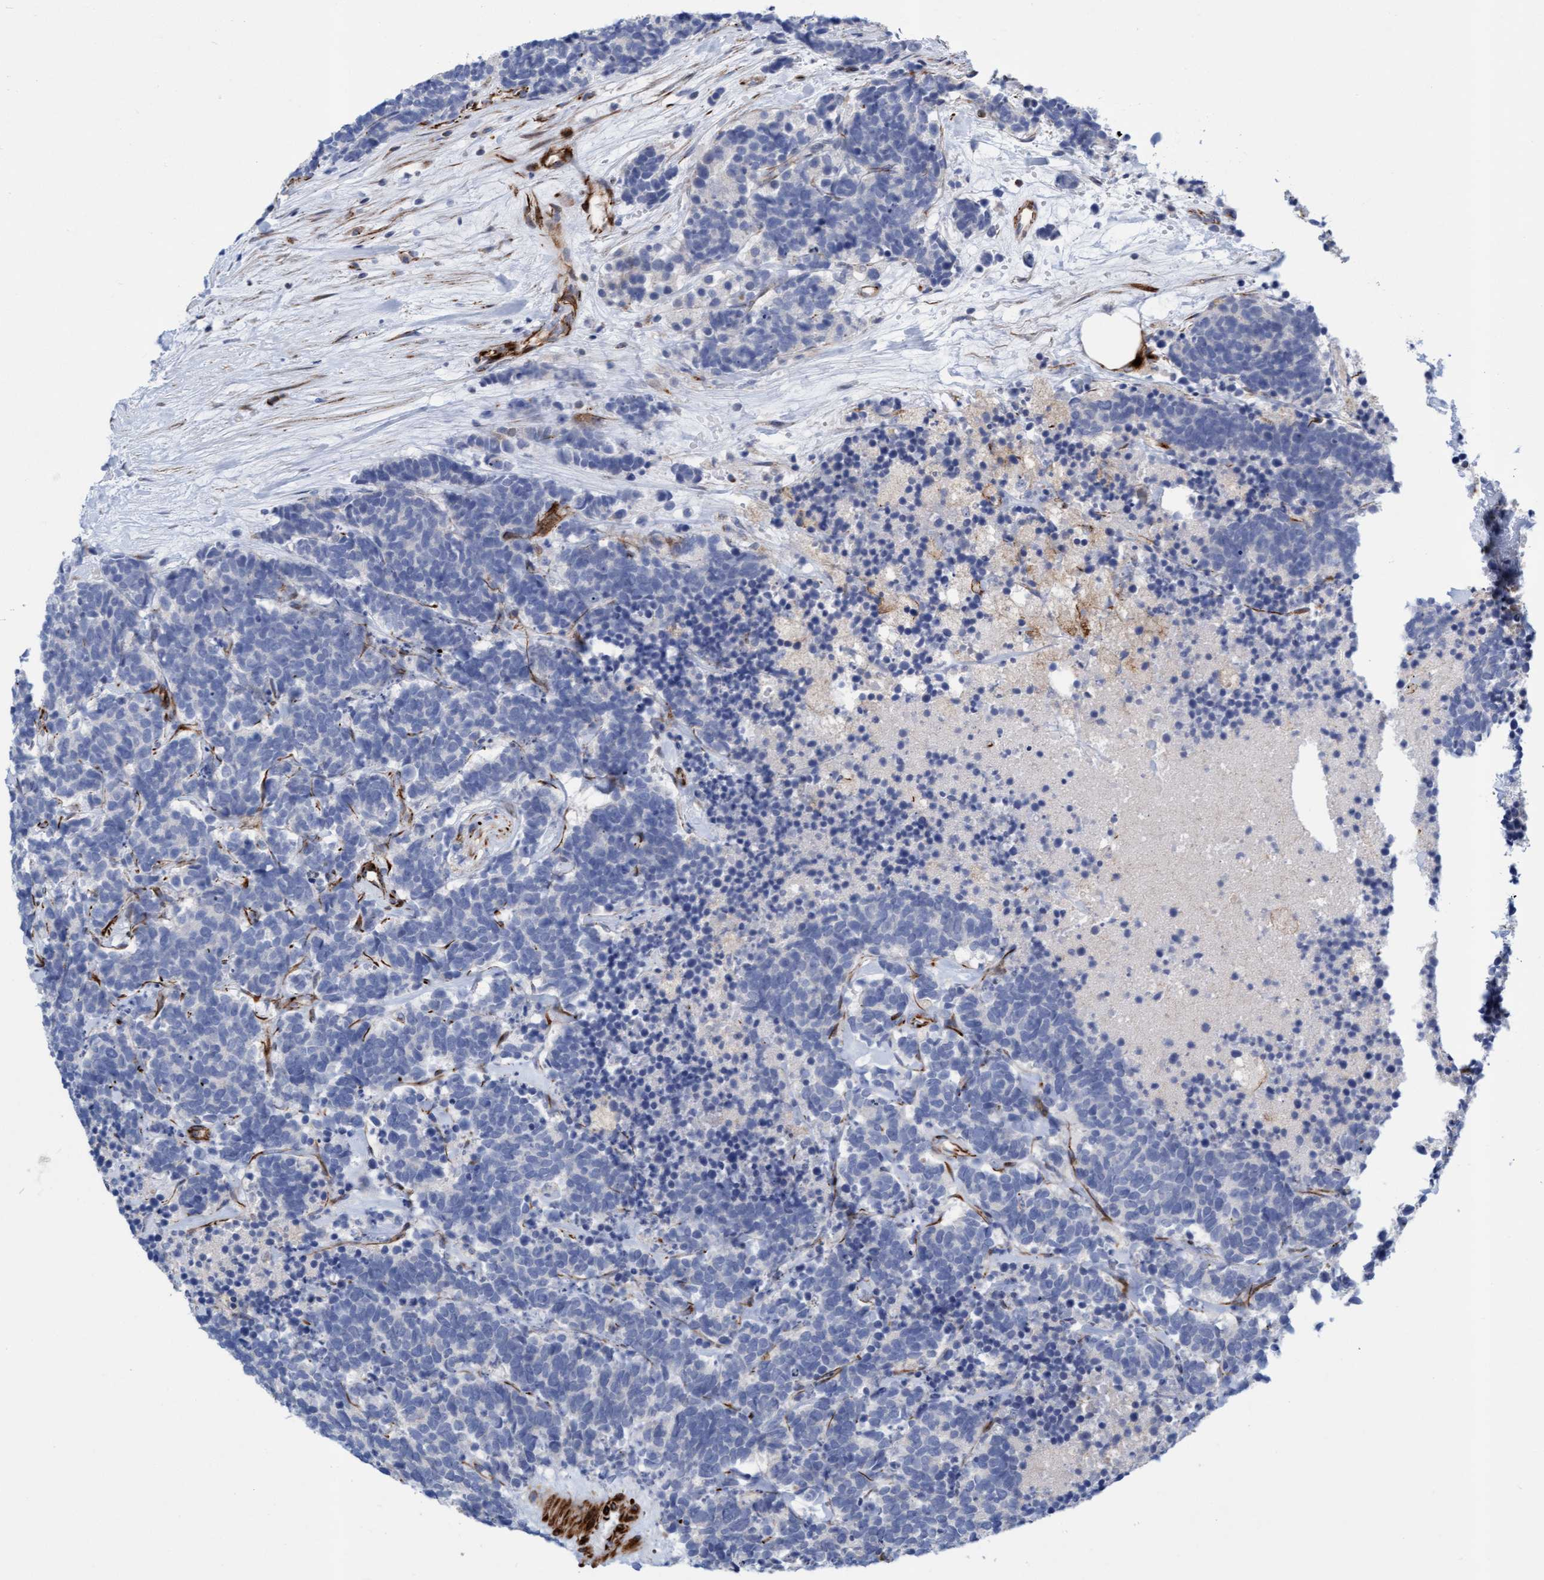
{"staining": {"intensity": "negative", "quantity": "none", "location": "none"}, "tissue": "carcinoid", "cell_type": "Tumor cells", "image_type": "cancer", "snomed": [{"axis": "morphology", "description": "Carcinoma, NOS"}, {"axis": "morphology", "description": "Carcinoid, malignant, NOS"}, {"axis": "topography", "description": "Urinary bladder"}], "caption": "Immunohistochemistry (IHC) histopathology image of human carcinoid (malignant) stained for a protein (brown), which displays no staining in tumor cells.", "gene": "POLG2", "patient": {"sex": "male", "age": 57}}